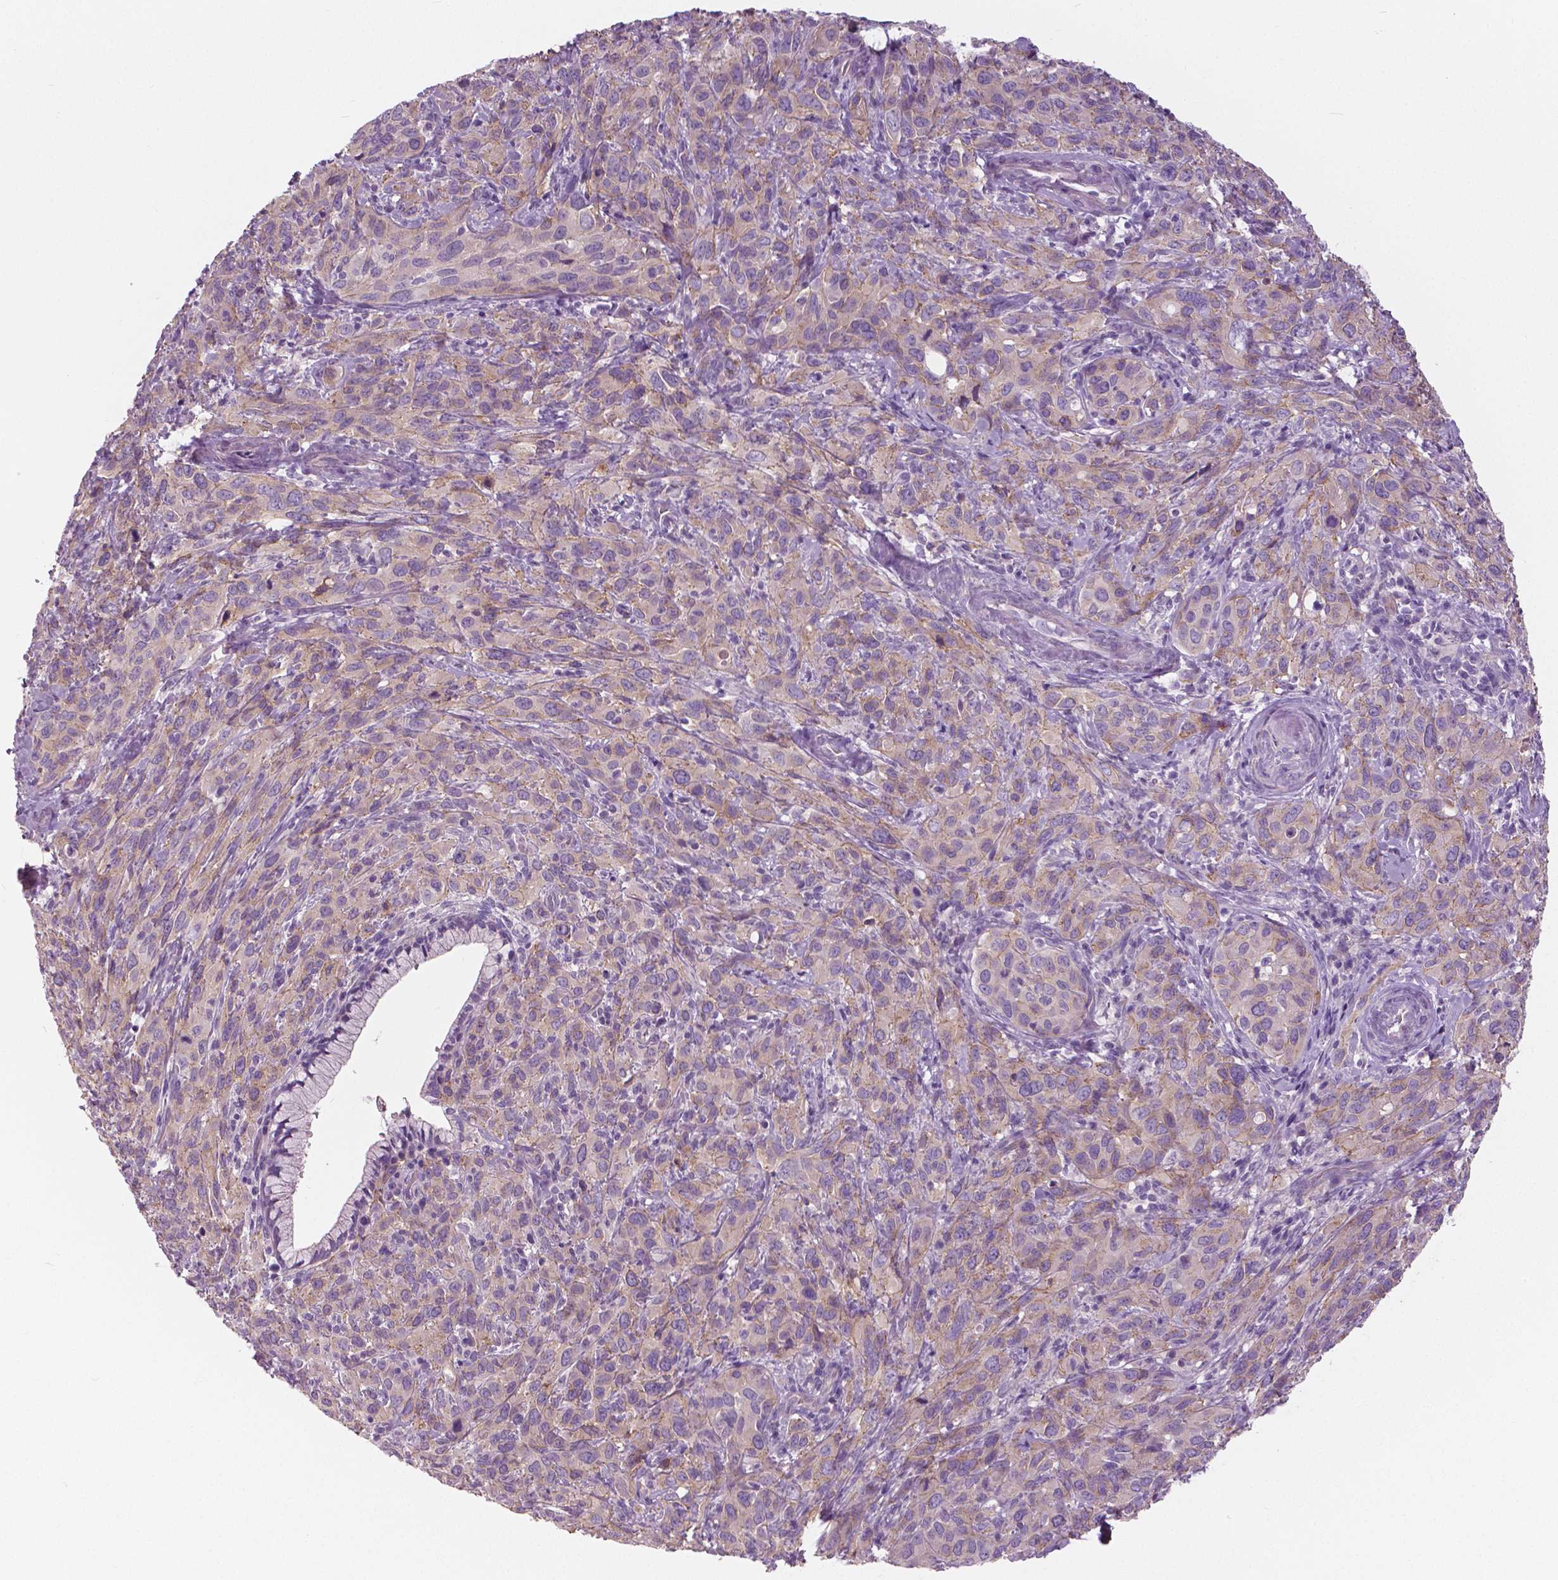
{"staining": {"intensity": "weak", "quantity": "<25%", "location": "cytoplasmic/membranous"}, "tissue": "cervical cancer", "cell_type": "Tumor cells", "image_type": "cancer", "snomed": [{"axis": "morphology", "description": "Squamous cell carcinoma, NOS"}, {"axis": "topography", "description": "Cervix"}], "caption": "The micrograph exhibits no staining of tumor cells in cervical cancer. (Stains: DAB IHC with hematoxylin counter stain, Microscopy: brightfield microscopy at high magnification).", "gene": "SERPINI1", "patient": {"sex": "female", "age": 51}}